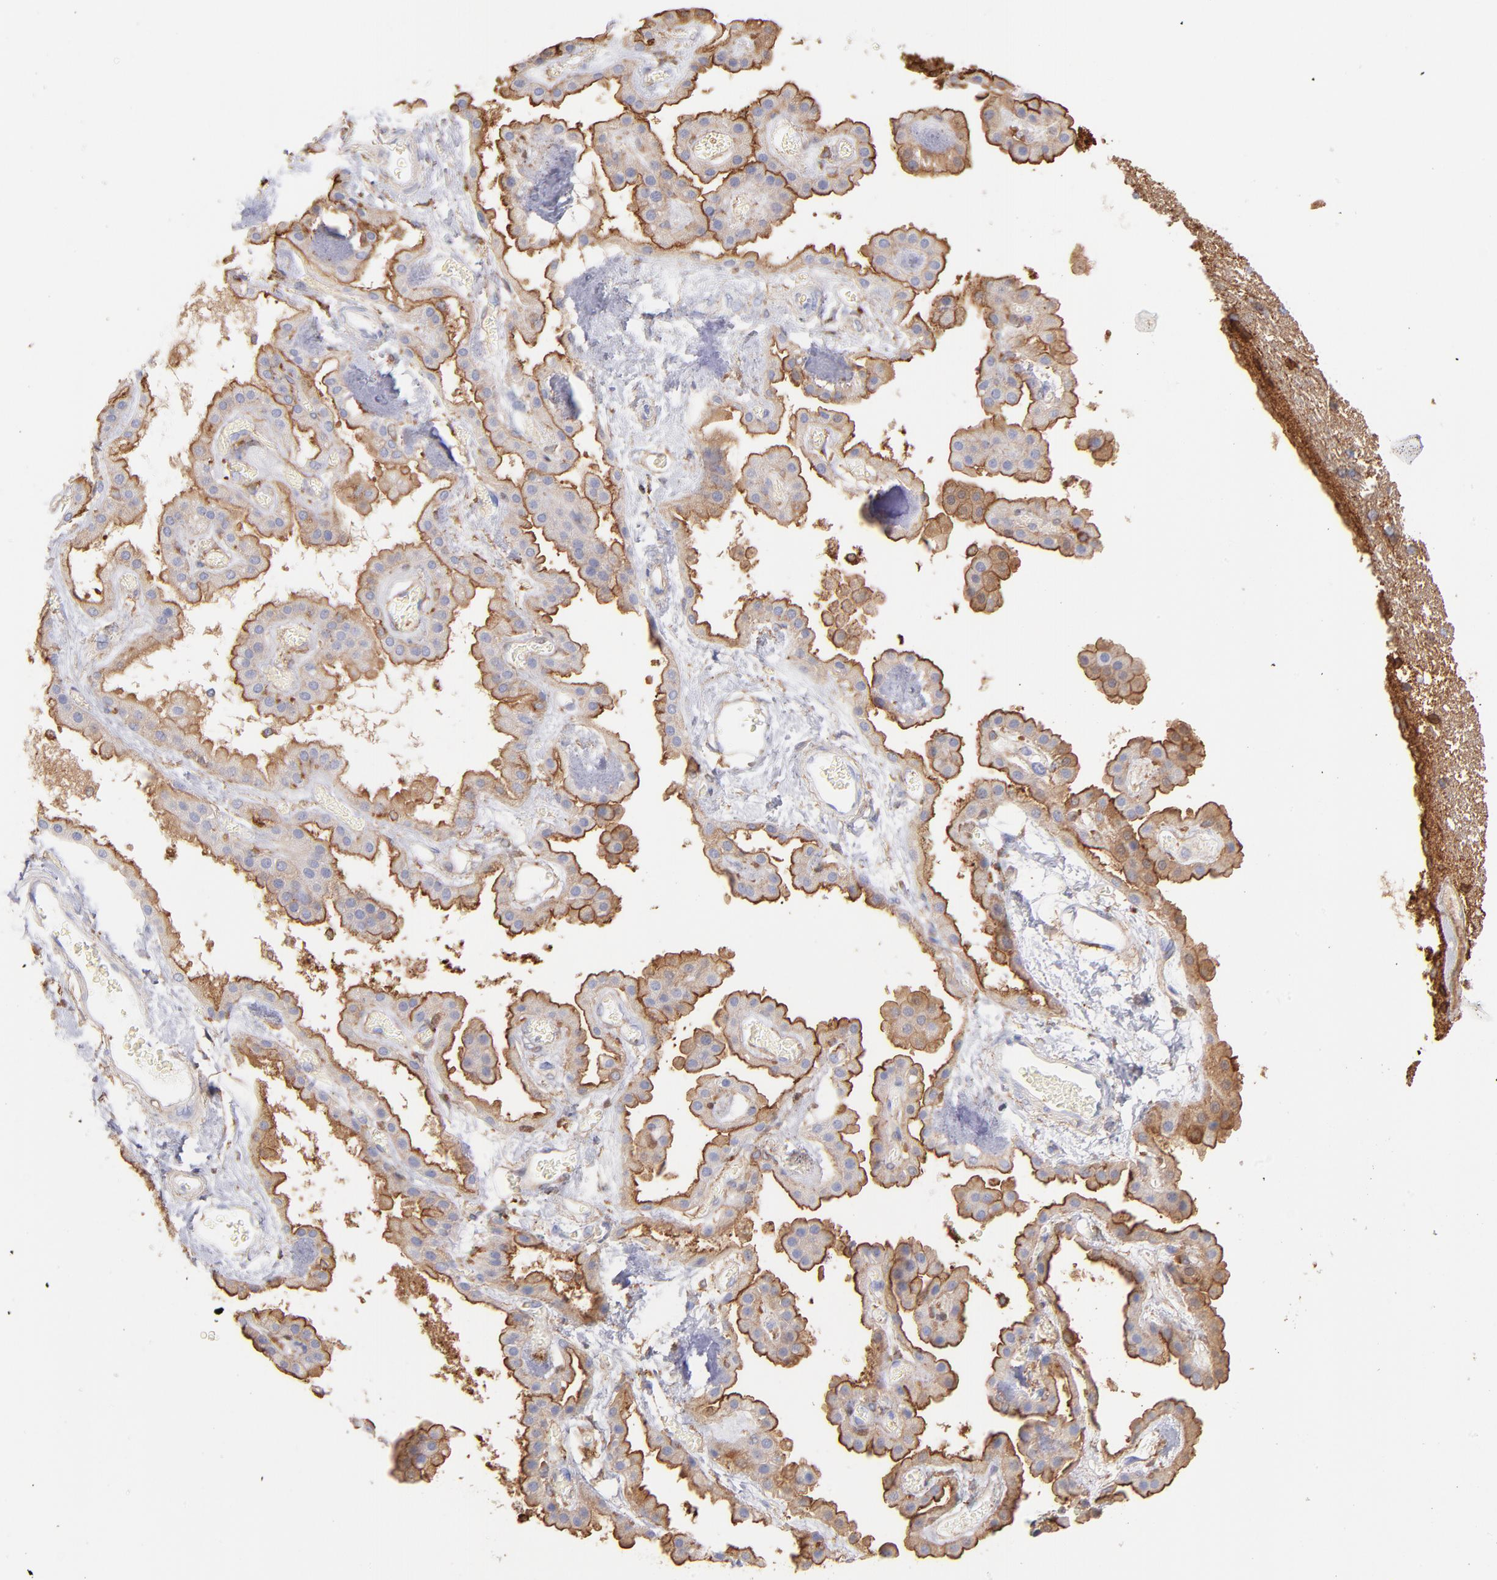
{"staining": {"intensity": "strong", "quantity": "25%-75%", "location": "cytoplasmic/membranous"}, "tissue": "hippocampus", "cell_type": "Glial cells", "image_type": "normal", "snomed": [{"axis": "morphology", "description": "Normal tissue, NOS"}, {"axis": "topography", "description": "Hippocampus"}], "caption": "Unremarkable hippocampus reveals strong cytoplasmic/membranous expression in about 25%-75% of glial cells, visualized by immunohistochemistry.", "gene": "PRKCA", "patient": {"sex": "female", "age": 19}}